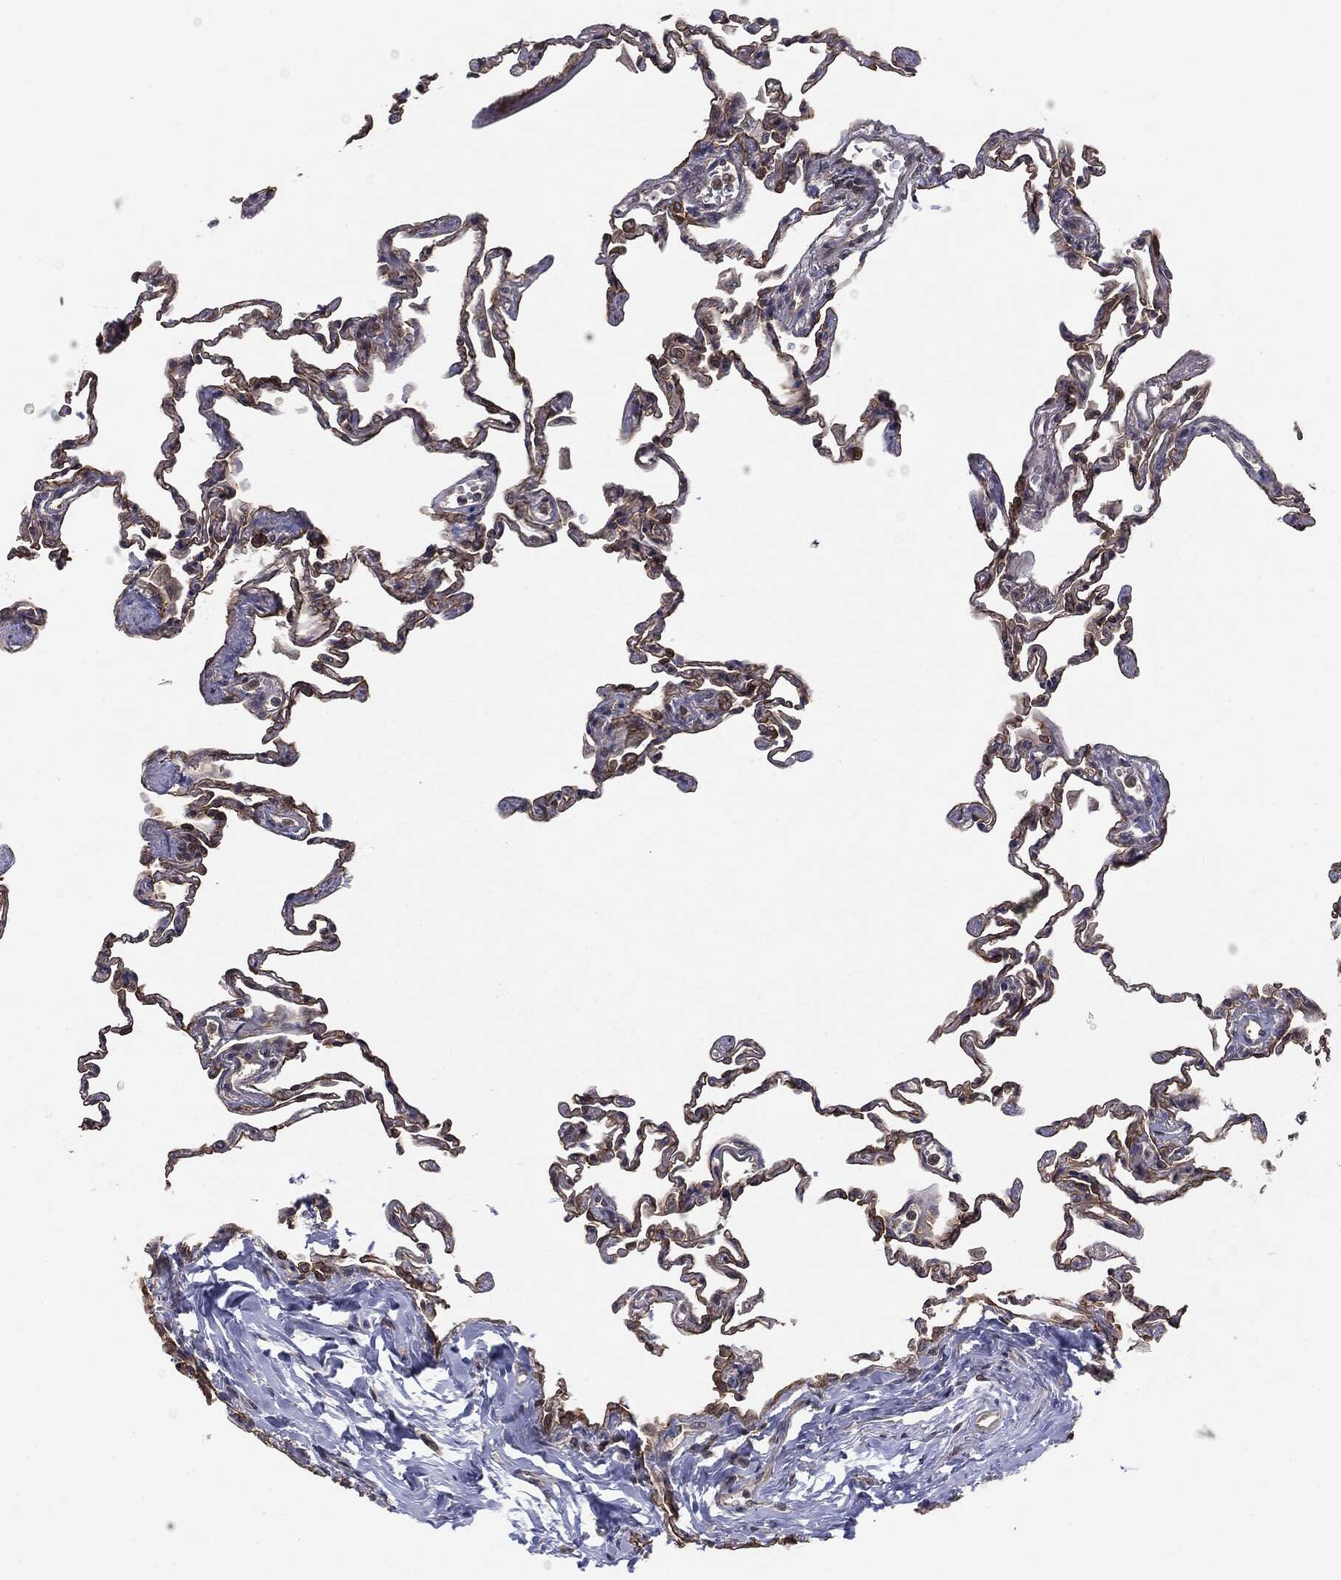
{"staining": {"intensity": "moderate", "quantity": "25%-75%", "location": "cytoplasmic/membranous"}, "tissue": "lung", "cell_type": "Alveolar cells", "image_type": "normal", "snomed": [{"axis": "morphology", "description": "Normal tissue, NOS"}, {"axis": "topography", "description": "Lung"}], "caption": "Immunohistochemistry image of benign lung stained for a protein (brown), which demonstrates medium levels of moderate cytoplasmic/membranous staining in approximately 25%-75% of alveolar cells.", "gene": "KRT7", "patient": {"sex": "female", "age": 57}}